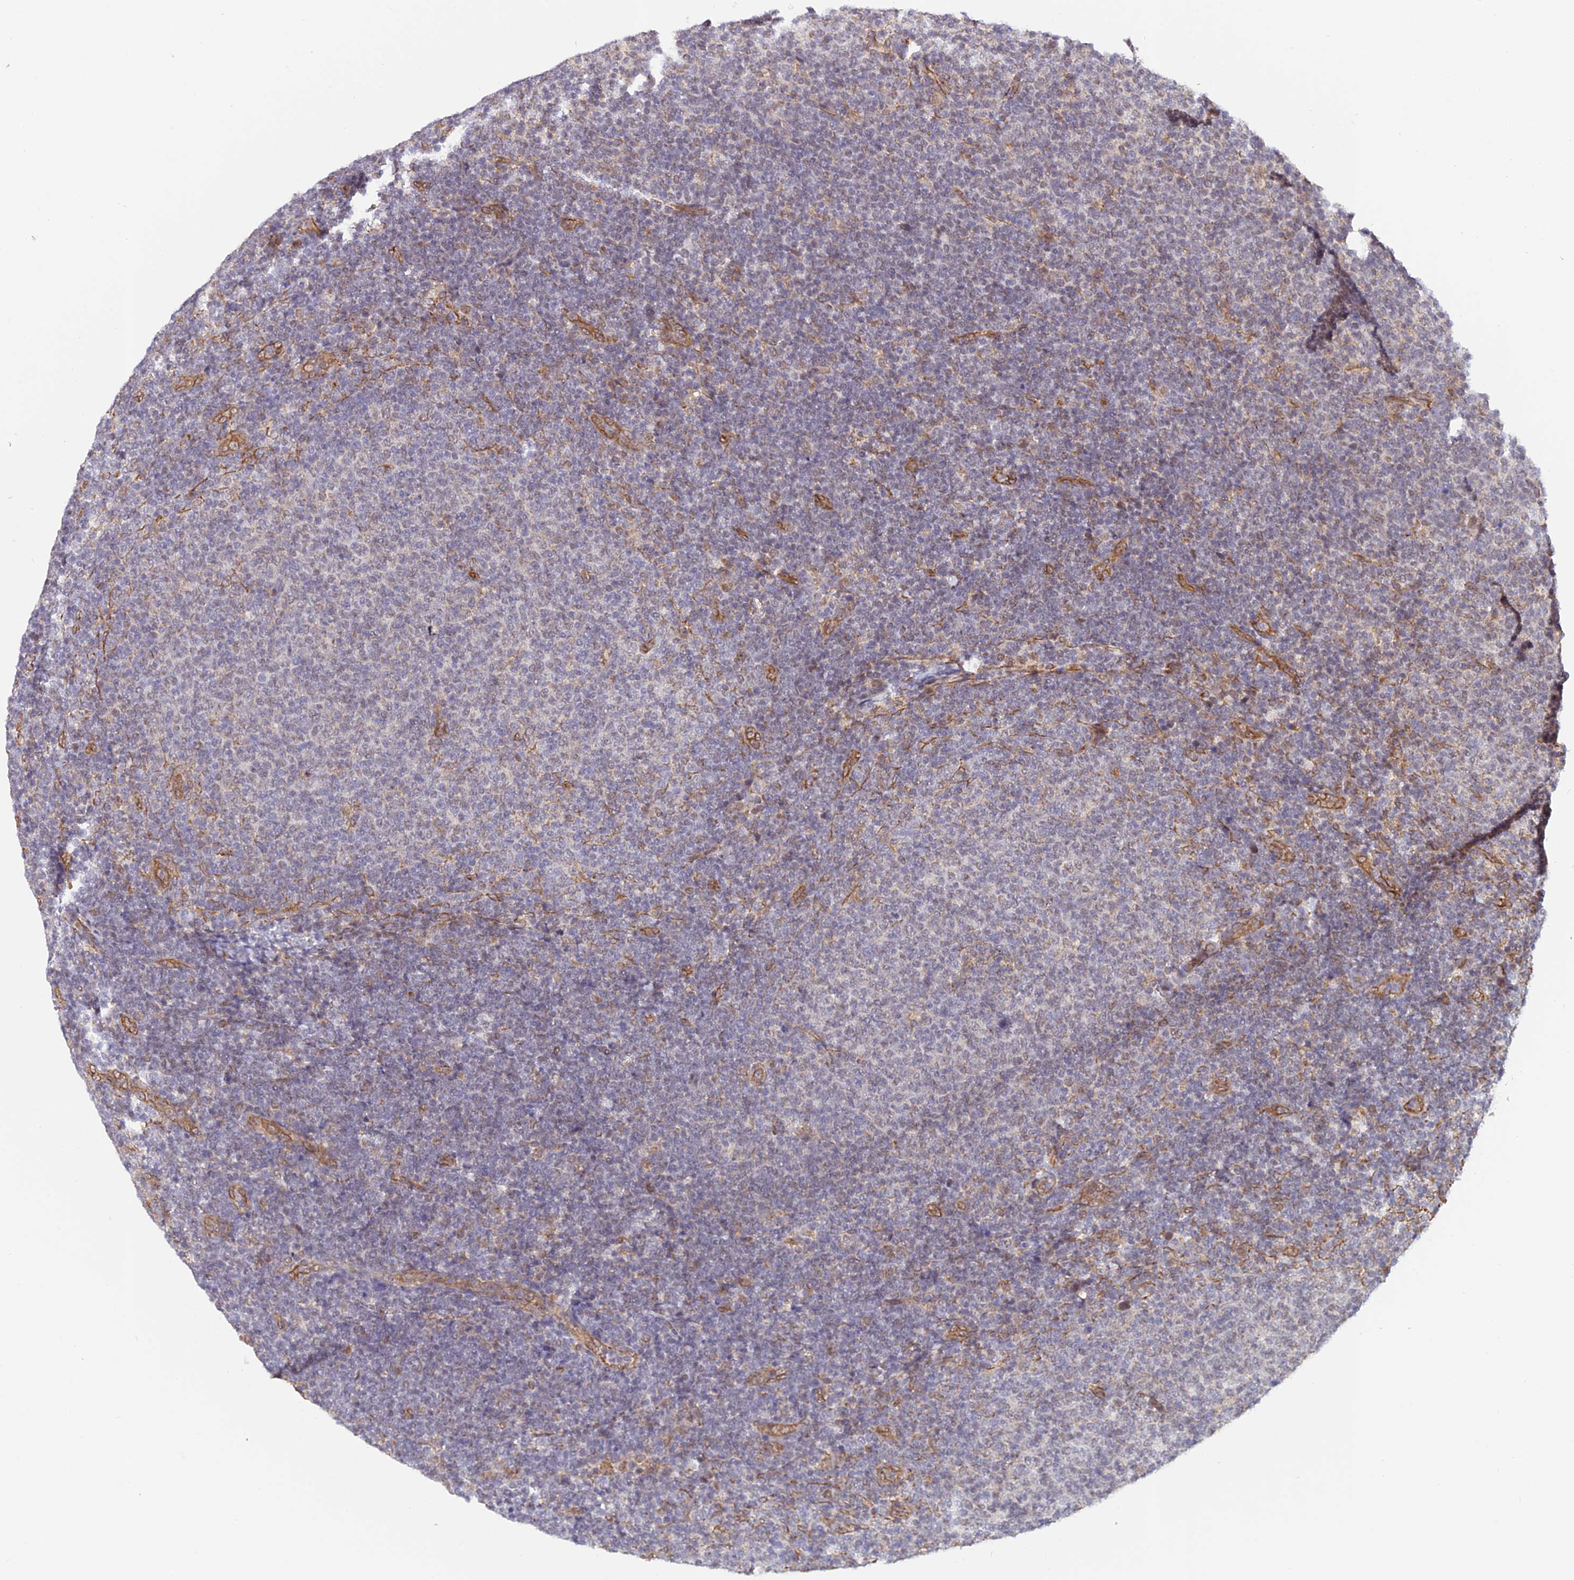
{"staining": {"intensity": "negative", "quantity": "none", "location": "none"}, "tissue": "lymphoma", "cell_type": "Tumor cells", "image_type": "cancer", "snomed": [{"axis": "morphology", "description": "Malignant lymphoma, non-Hodgkin's type, Low grade"}, {"axis": "topography", "description": "Lymph node"}], "caption": "Tumor cells are negative for brown protein staining in low-grade malignant lymphoma, non-Hodgkin's type.", "gene": "PAGR1", "patient": {"sex": "male", "age": 66}}